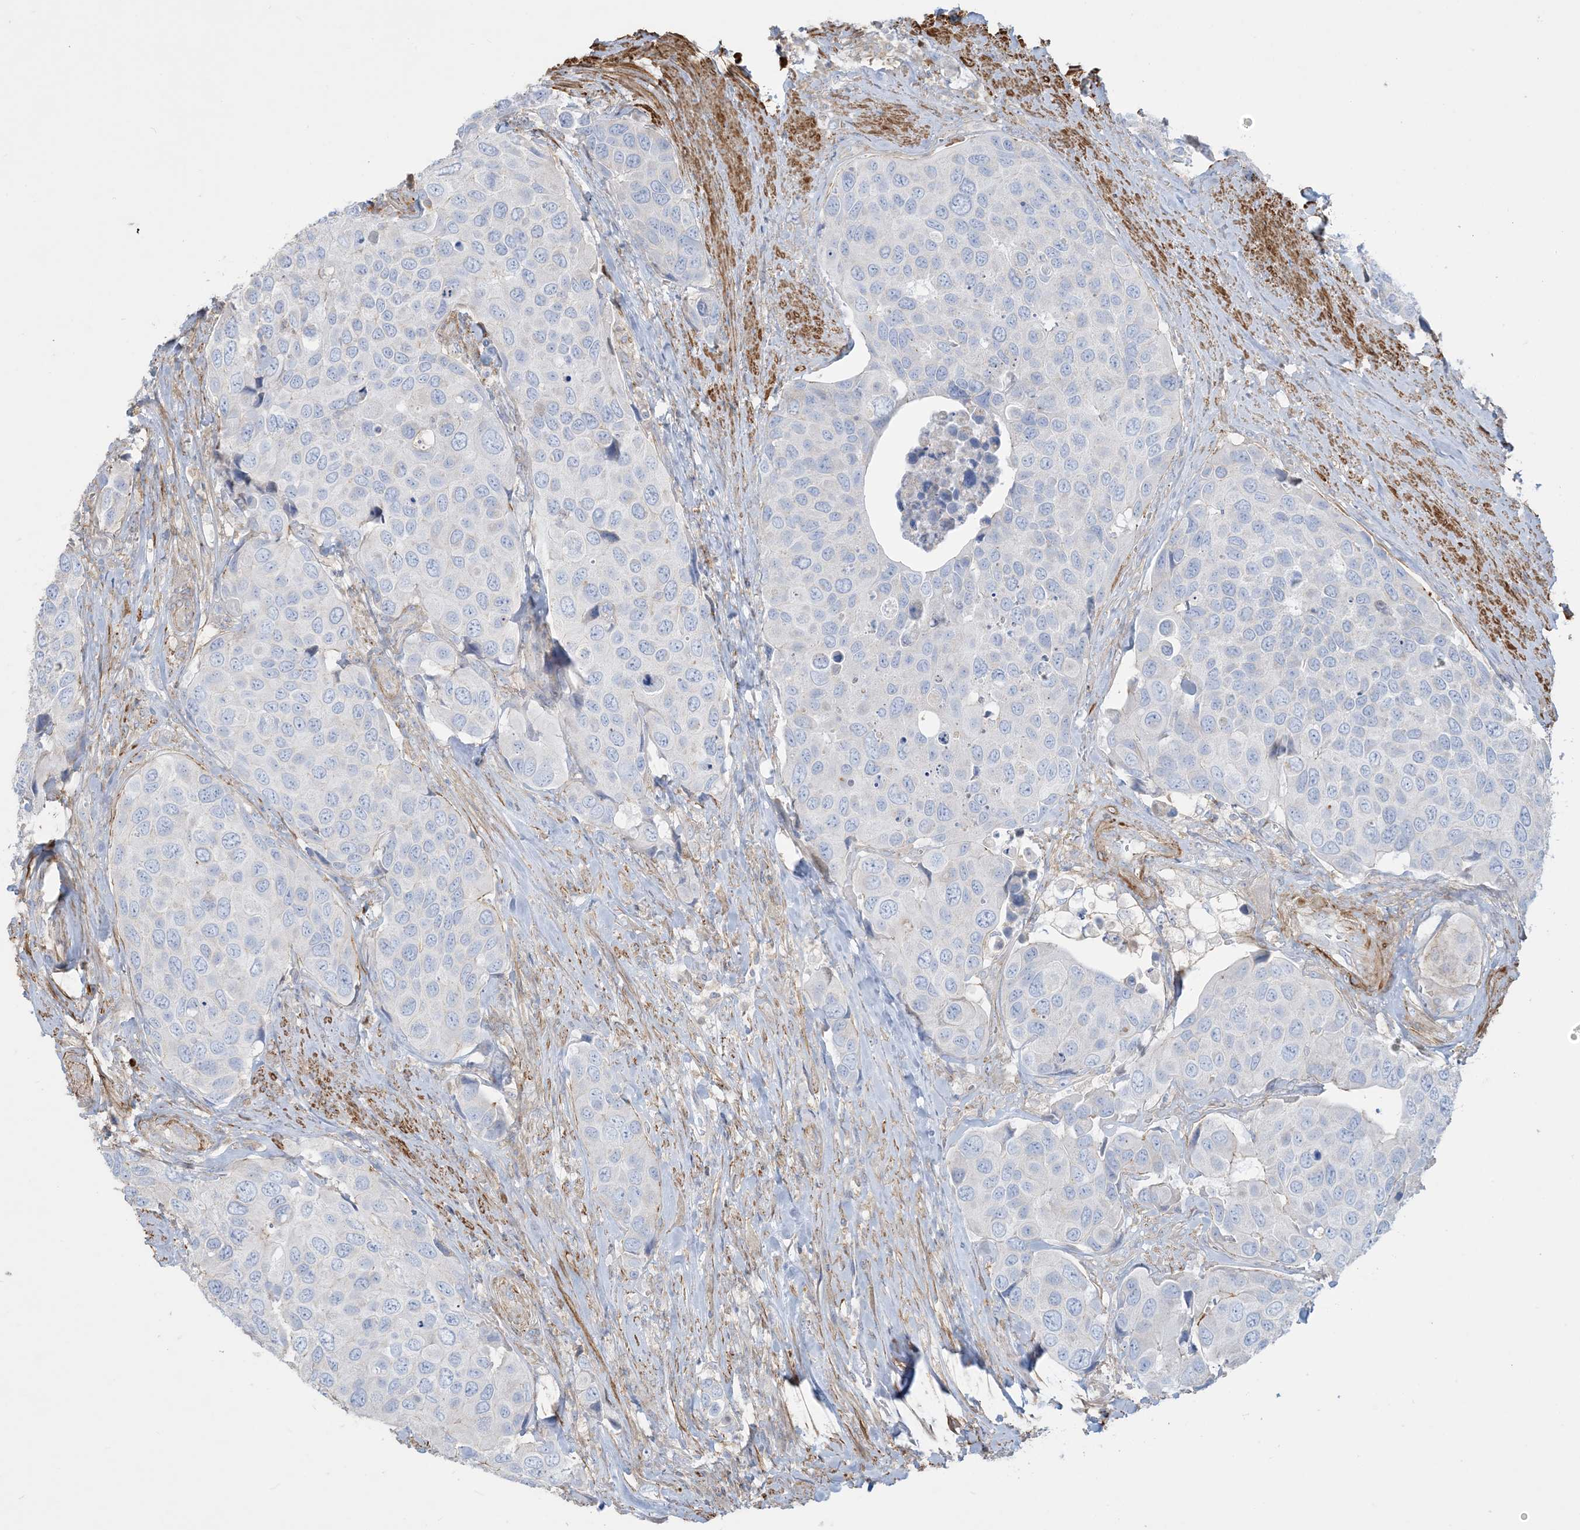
{"staining": {"intensity": "negative", "quantity": "none", "location": "none"}, "tissue": "urothelial cancer", "cell_type": "Tumor cells", "image_type": "cancer", "snomed": [{"axis": "morphology", "description": "Urothelial carcinoma, High grade"}, {"axis": "topography", "description": "Urinary bladder"}], "caption": "This is an IHC micrograph of human urothelial cancer. There is no staining in tumor cells.", "gene": "GTF3C2", "patient": {"sex": "male", "age": 74}}